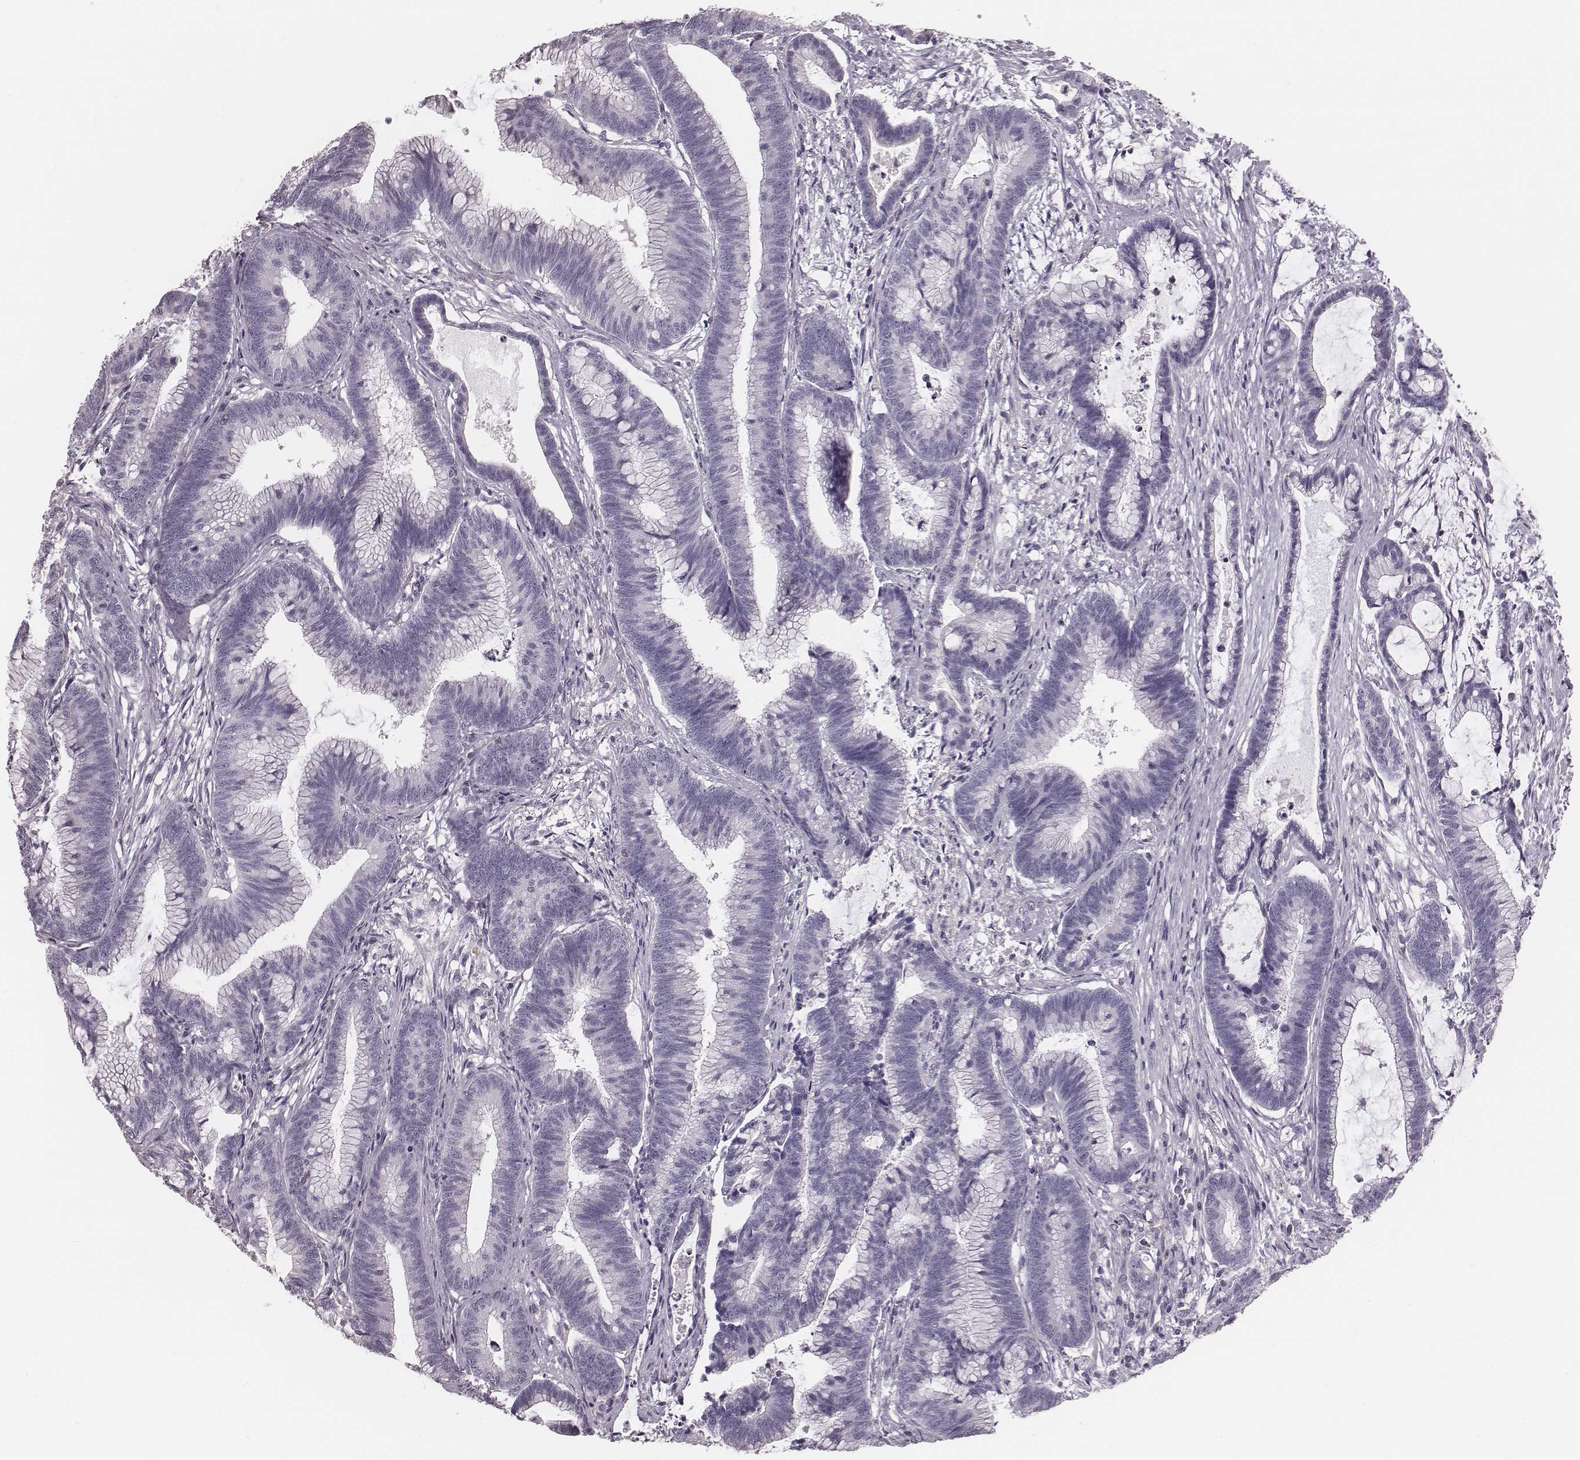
{"staining": {"intensity": "negative", "quantity": "none", "location": "none"}, "tissue": "colorectal cancer", "cell_type": "Tumor cells", "image_type": "cancer", "snomed": [{"axis": "morphology", "description": "Adenocarcinoma, NOS"}, {"axis": "topography", "description": "Colon"}], "caption": "Tumor cells are negative for protein expression in human adenocarcinoma (colorectal). Brightfield microscopy of immunohistochemistry stained with DAB (brown) and hematoxylin (blue), captured at high magnification.", "gene": "ZNF365", "patient": {"sex": "female", "age": 78}}